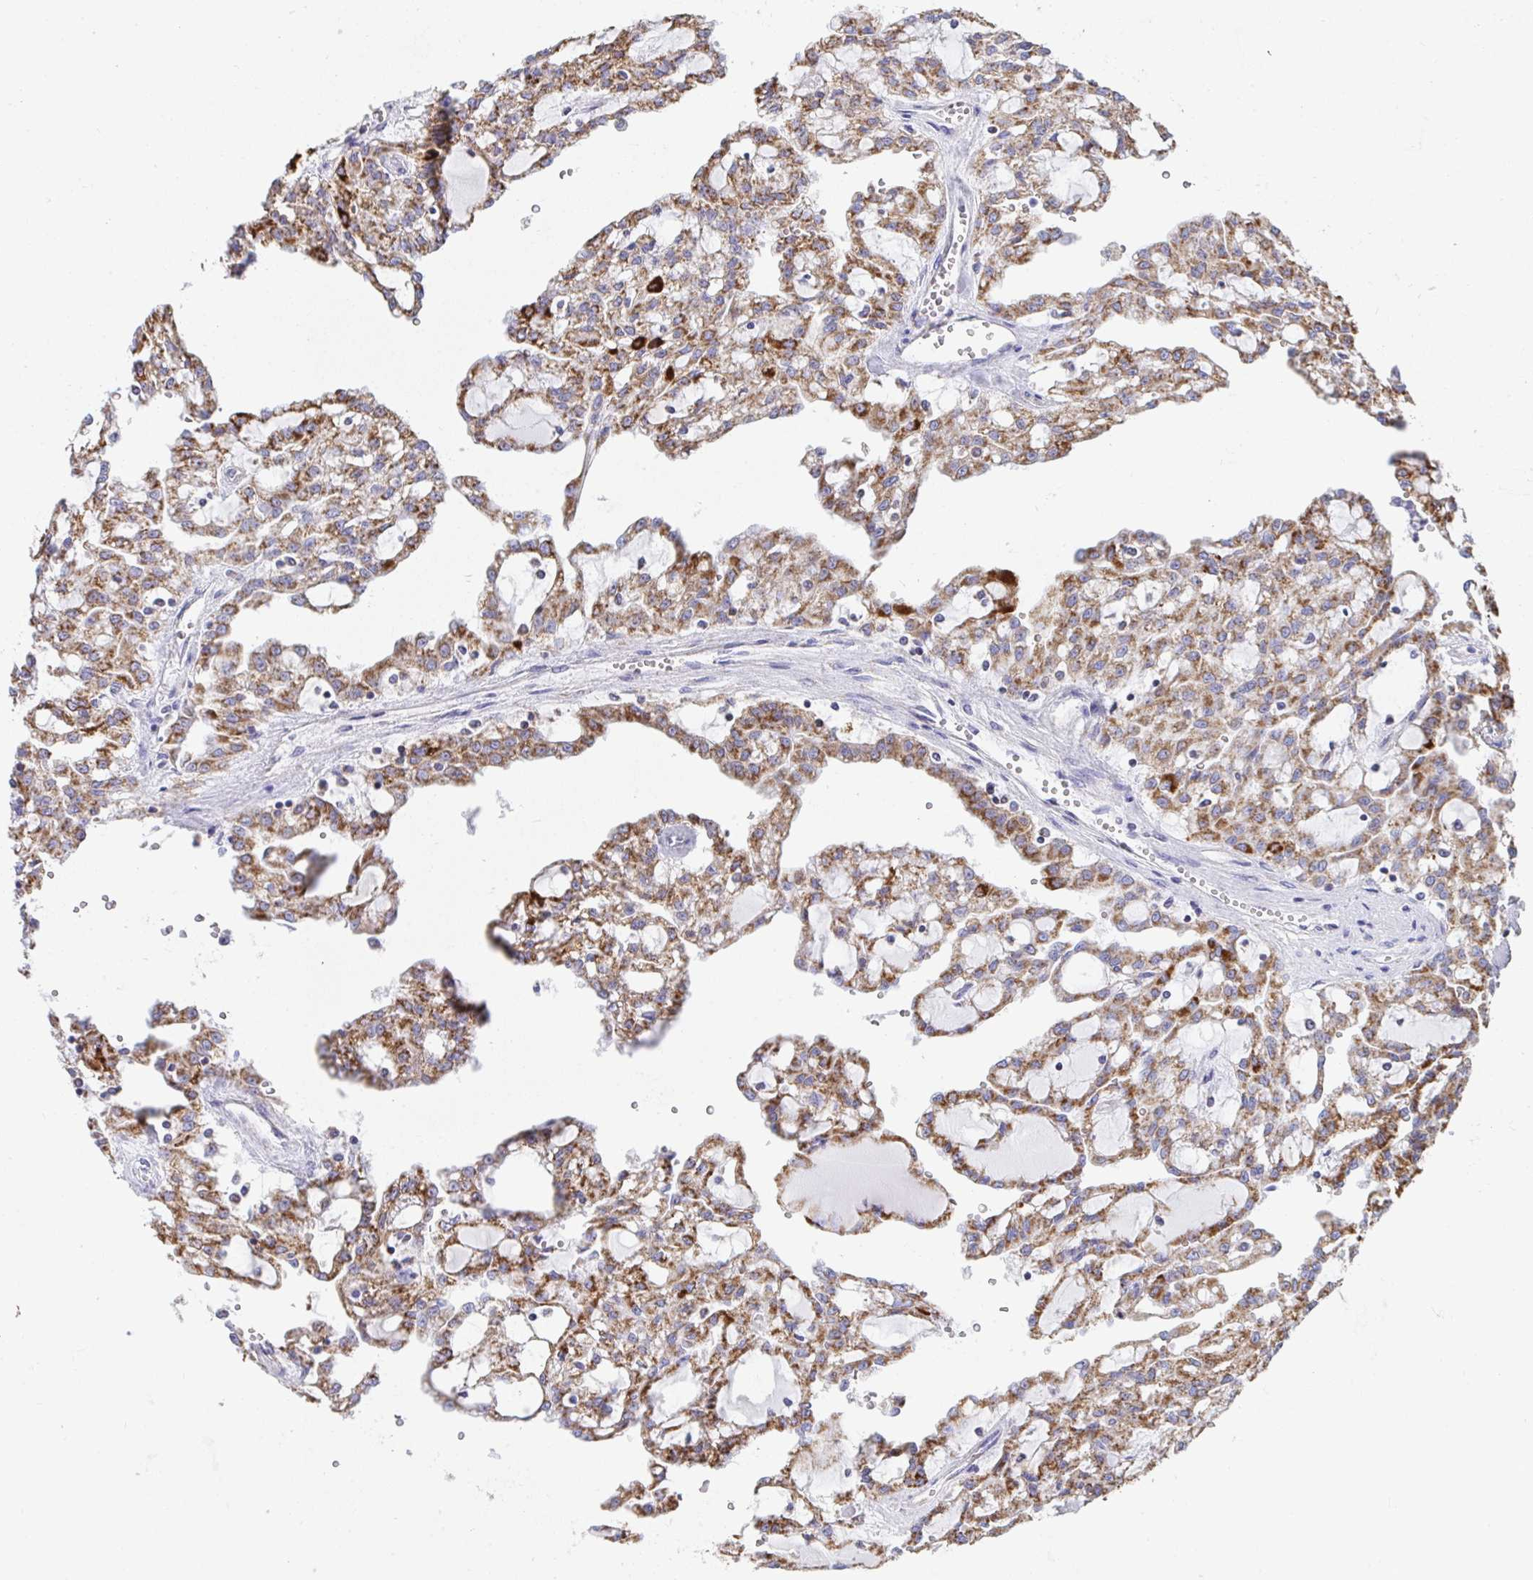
{"staining": {"intensity": "moderate", "quantity": ">75%", "location": "cytoplasmic/membranous"}, "tissue": "renal cancer", "cell_type": "Tumor cells", "image_type": "cancer", "snomed": [{"axis": "morphology", "description": "Adenocarcinoma, NOS"}, {"axis": "topography", "description": "Kidney"}], "caption": "Immunohistochemical staining of renal adenocarcinoma shows moderate cytoplasmic/membranous protein staining in approximately >75% of tumor cells. (IHC, brightfield microscopy, high magnification).", "gene": "AIFM1", "patient": {"sex": "male", "age": 63}}